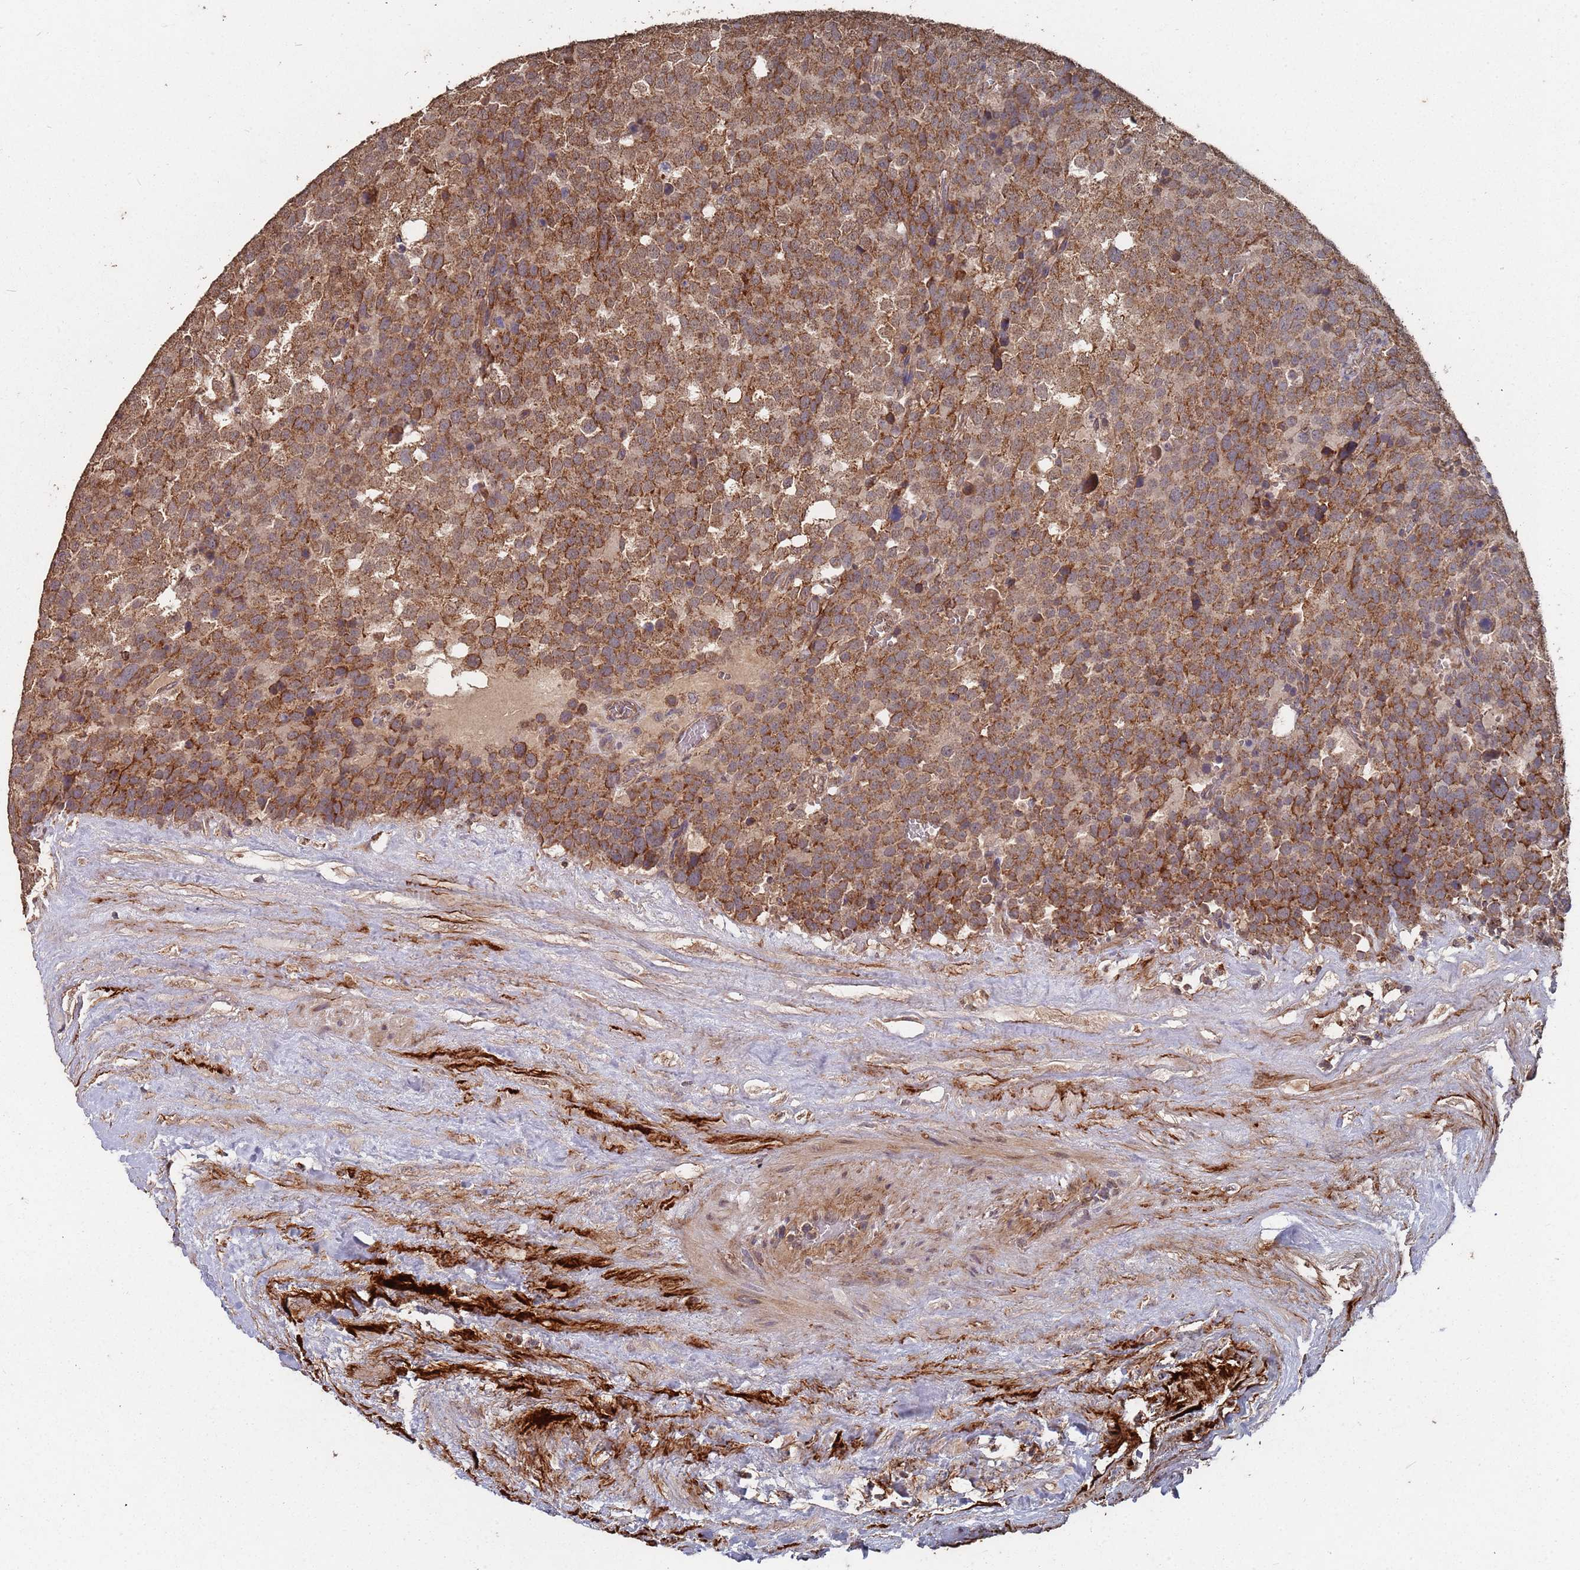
{"staining": {"intensity": "strong", "quantity": ">75%", "location": "cytoplasmic/membranous"}, "tissue": "testis cancer", "cell_type": "Tumor cells", "image_type": "cancer", "snomed": [{"axis": "morphology", "description": "Seminoma, NOS"}, {"axis": "topography", "description": "Testis"}], "caption": "High-power microscopy captured an immunohistochemistry image of testis seminoma, revealing strong cytoplasmic/membranous expression in about >75% of tumor cells.", "gene": "PRORP", "patient": {"sex": "male", "age": 71}}